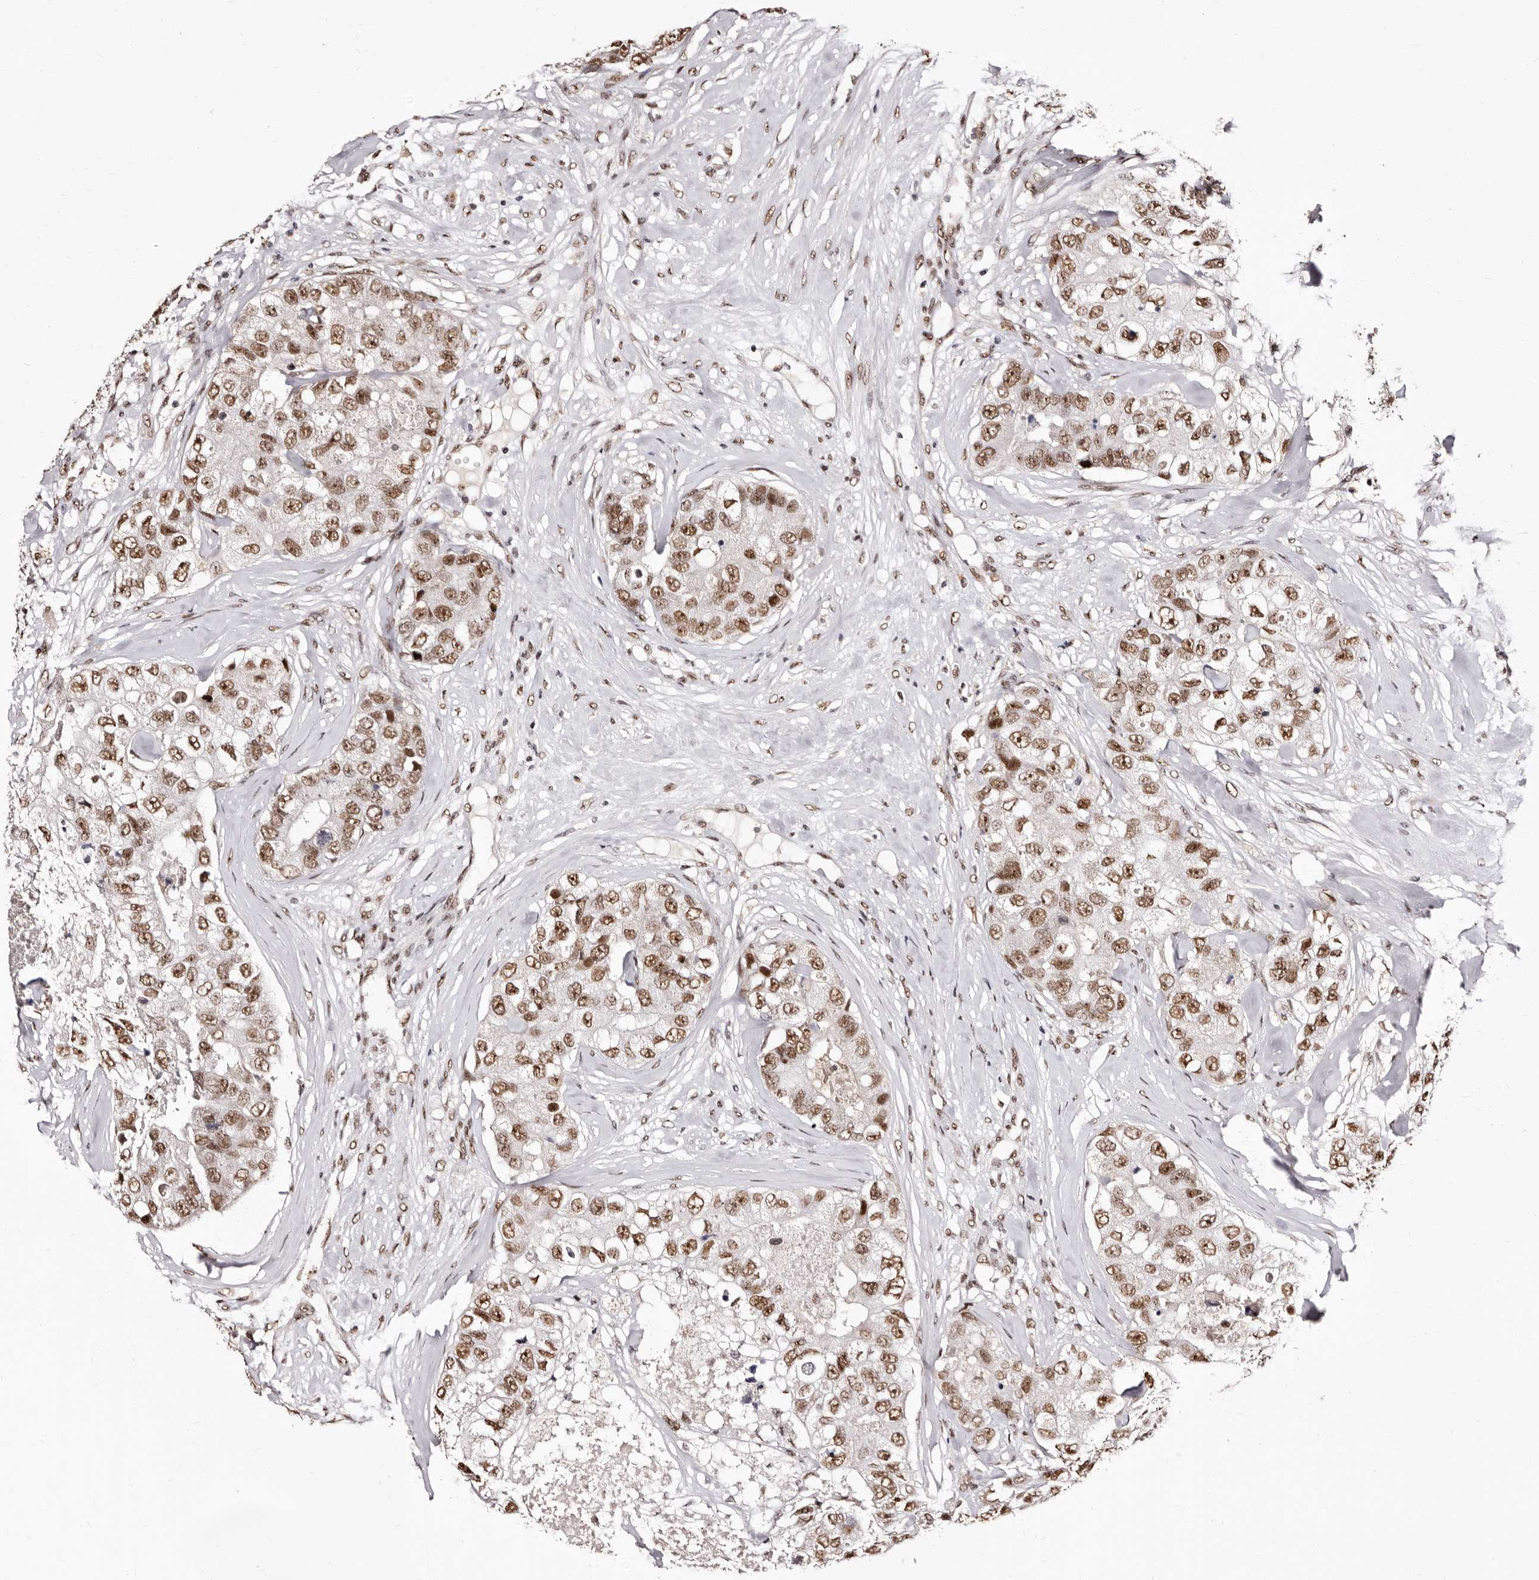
{"staining": {"intensity": "moderate", "quantity": ">75%", "location": "nuclear"}, "tissue": "breast cancer", "cell_type": "Tumor cells", "image_type": "cancer", "snomed": [{"axis": "morphology", "description": "Duct carcinoma"}, {"axis": "topography", "description": "Breast"}], "caption": "Human breast invasive ductal carcinoma stained for a protein (brown) shows moderate nuclear positive expression in about >75% of tumor cells.", "gene": "ANAPC11", "patient": {"sex": "female", "age": 62}}